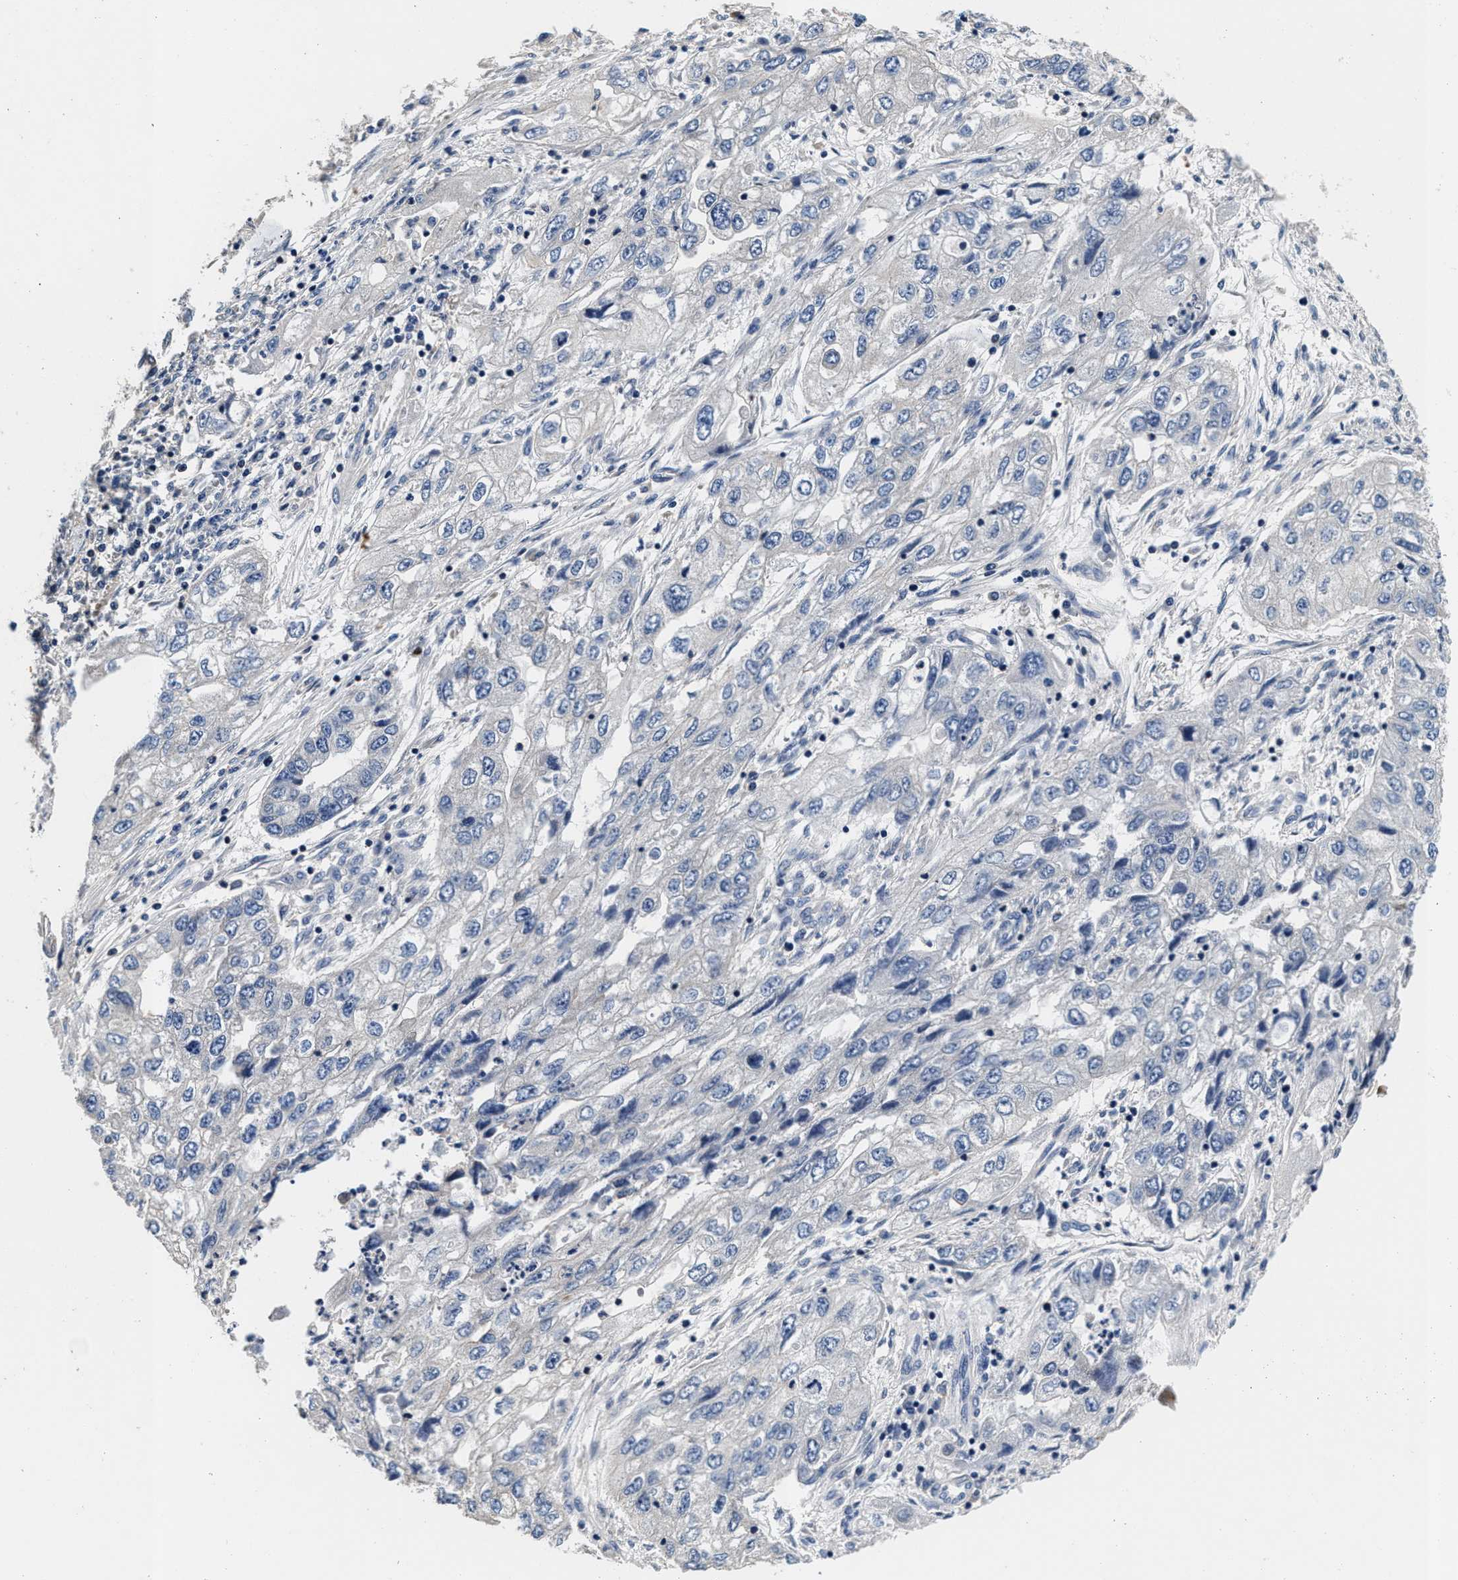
{"staining": {"intensity": "negative", "quantity": "none", "location": "none"}, "tissue": "endometrial cancer", "cell_type": "Tumor cells", "image_type": "cancer", "snomed": [{"axis": "morphology", "description": "Adenocarcinoma, NOS"}, {"axis": "topography", "description": "Endometrium"}], "caption": "IHC of human endometrial cancer (adenocarcinoma) shows no positivity in tumor cells.", "gene": "ANKIB1", "patient": {"sex": "female", "age": 49}}